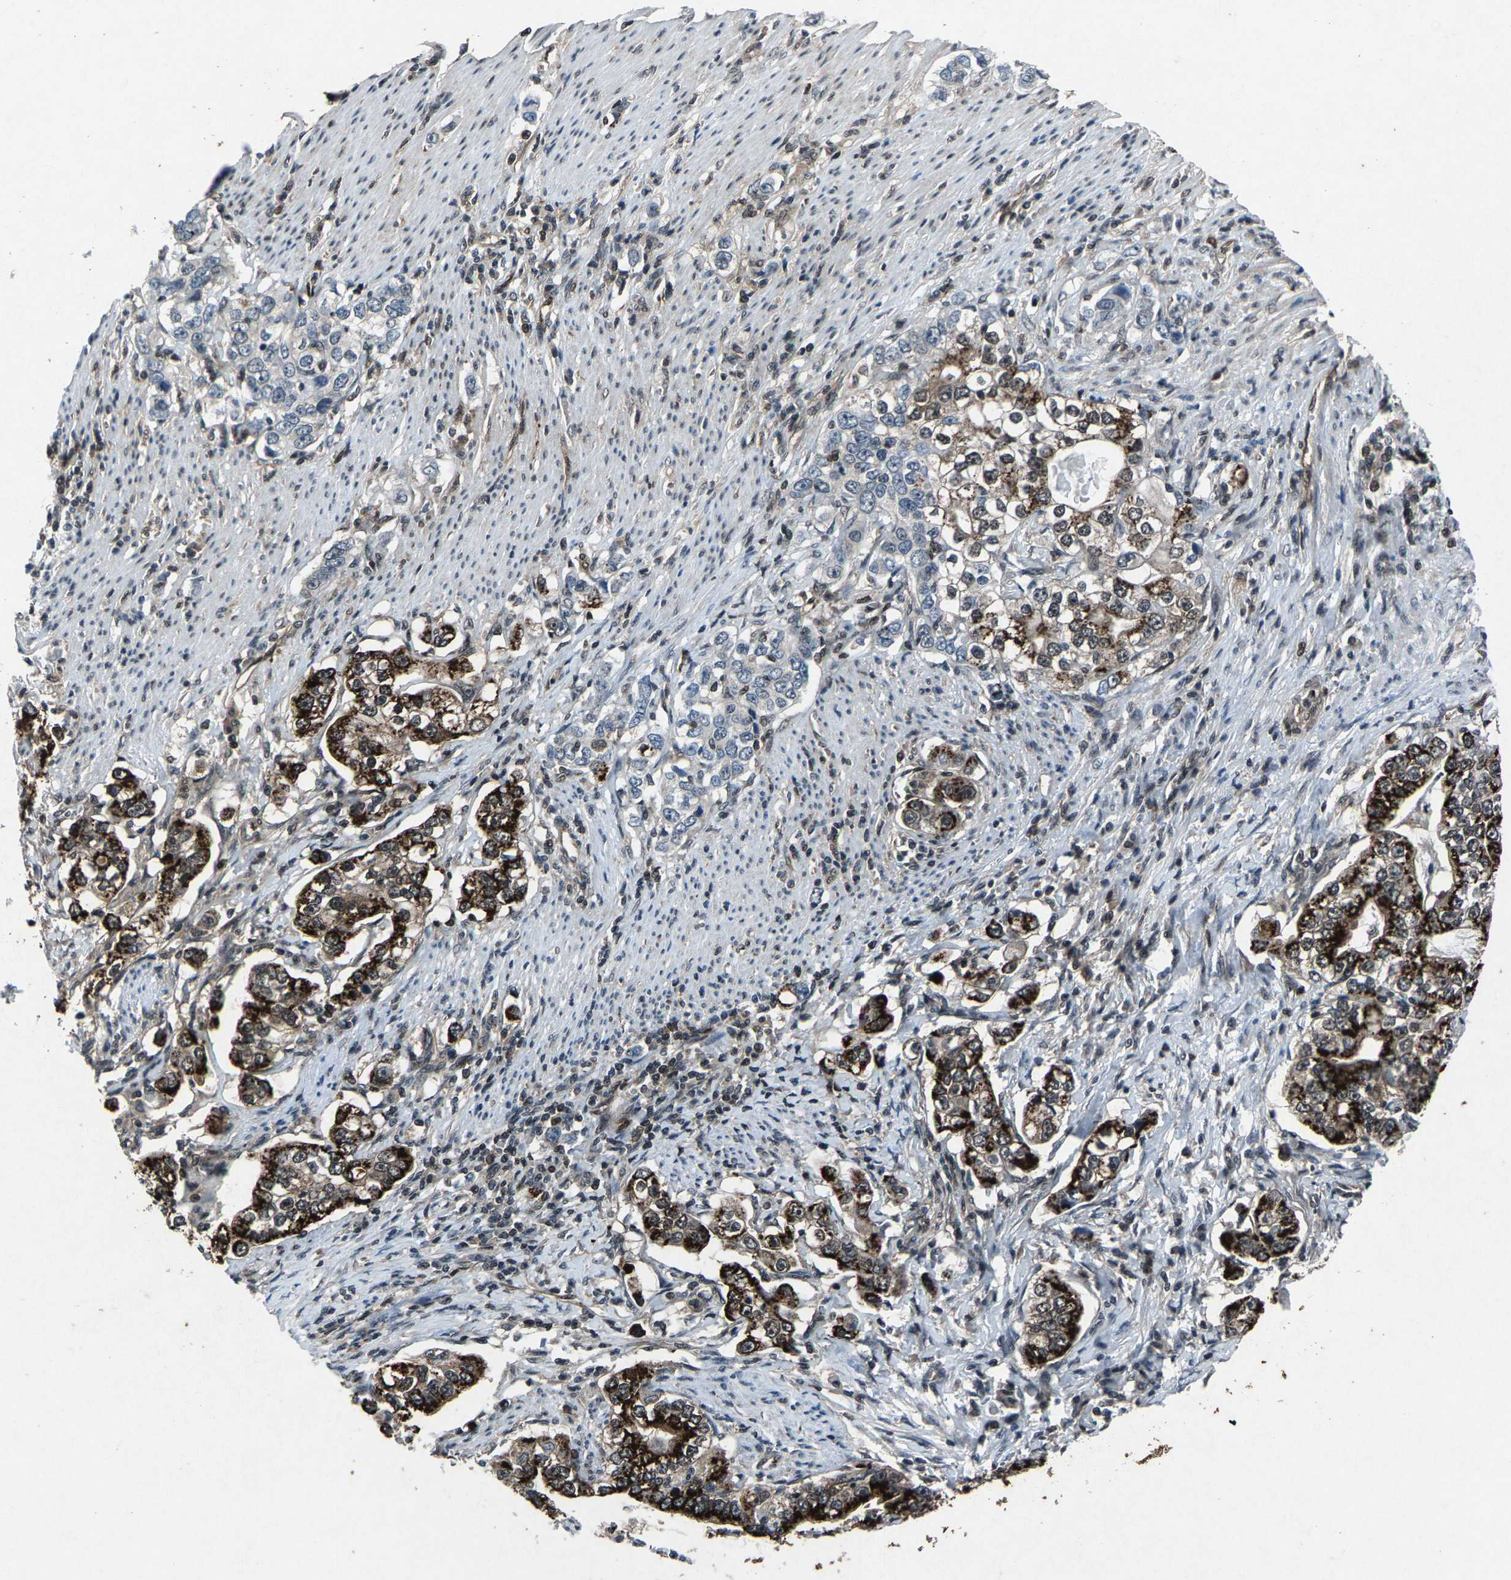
{"staining": {"intensity": "strong", "quantity": "25%-75%", "location": "cytoplasmic/membranous"}, "tissue": "stomach cancer", "cell_type": "Tumor cells", "image_type": "cancer", "snomed": [{"axis": "morphology", "description": "Adenocarcinoma, NOS"}, {"axis": "topography", "description": "Stomach, lower"}], "caption": "Stomach adenocarcinoma stained with a brown dye reveals strong cytoplasmic/membranous positive staining in about 25%-75% of tumor cells.", "gene": "ATXN3", "patient": {"sex": "female", "age": 72}}